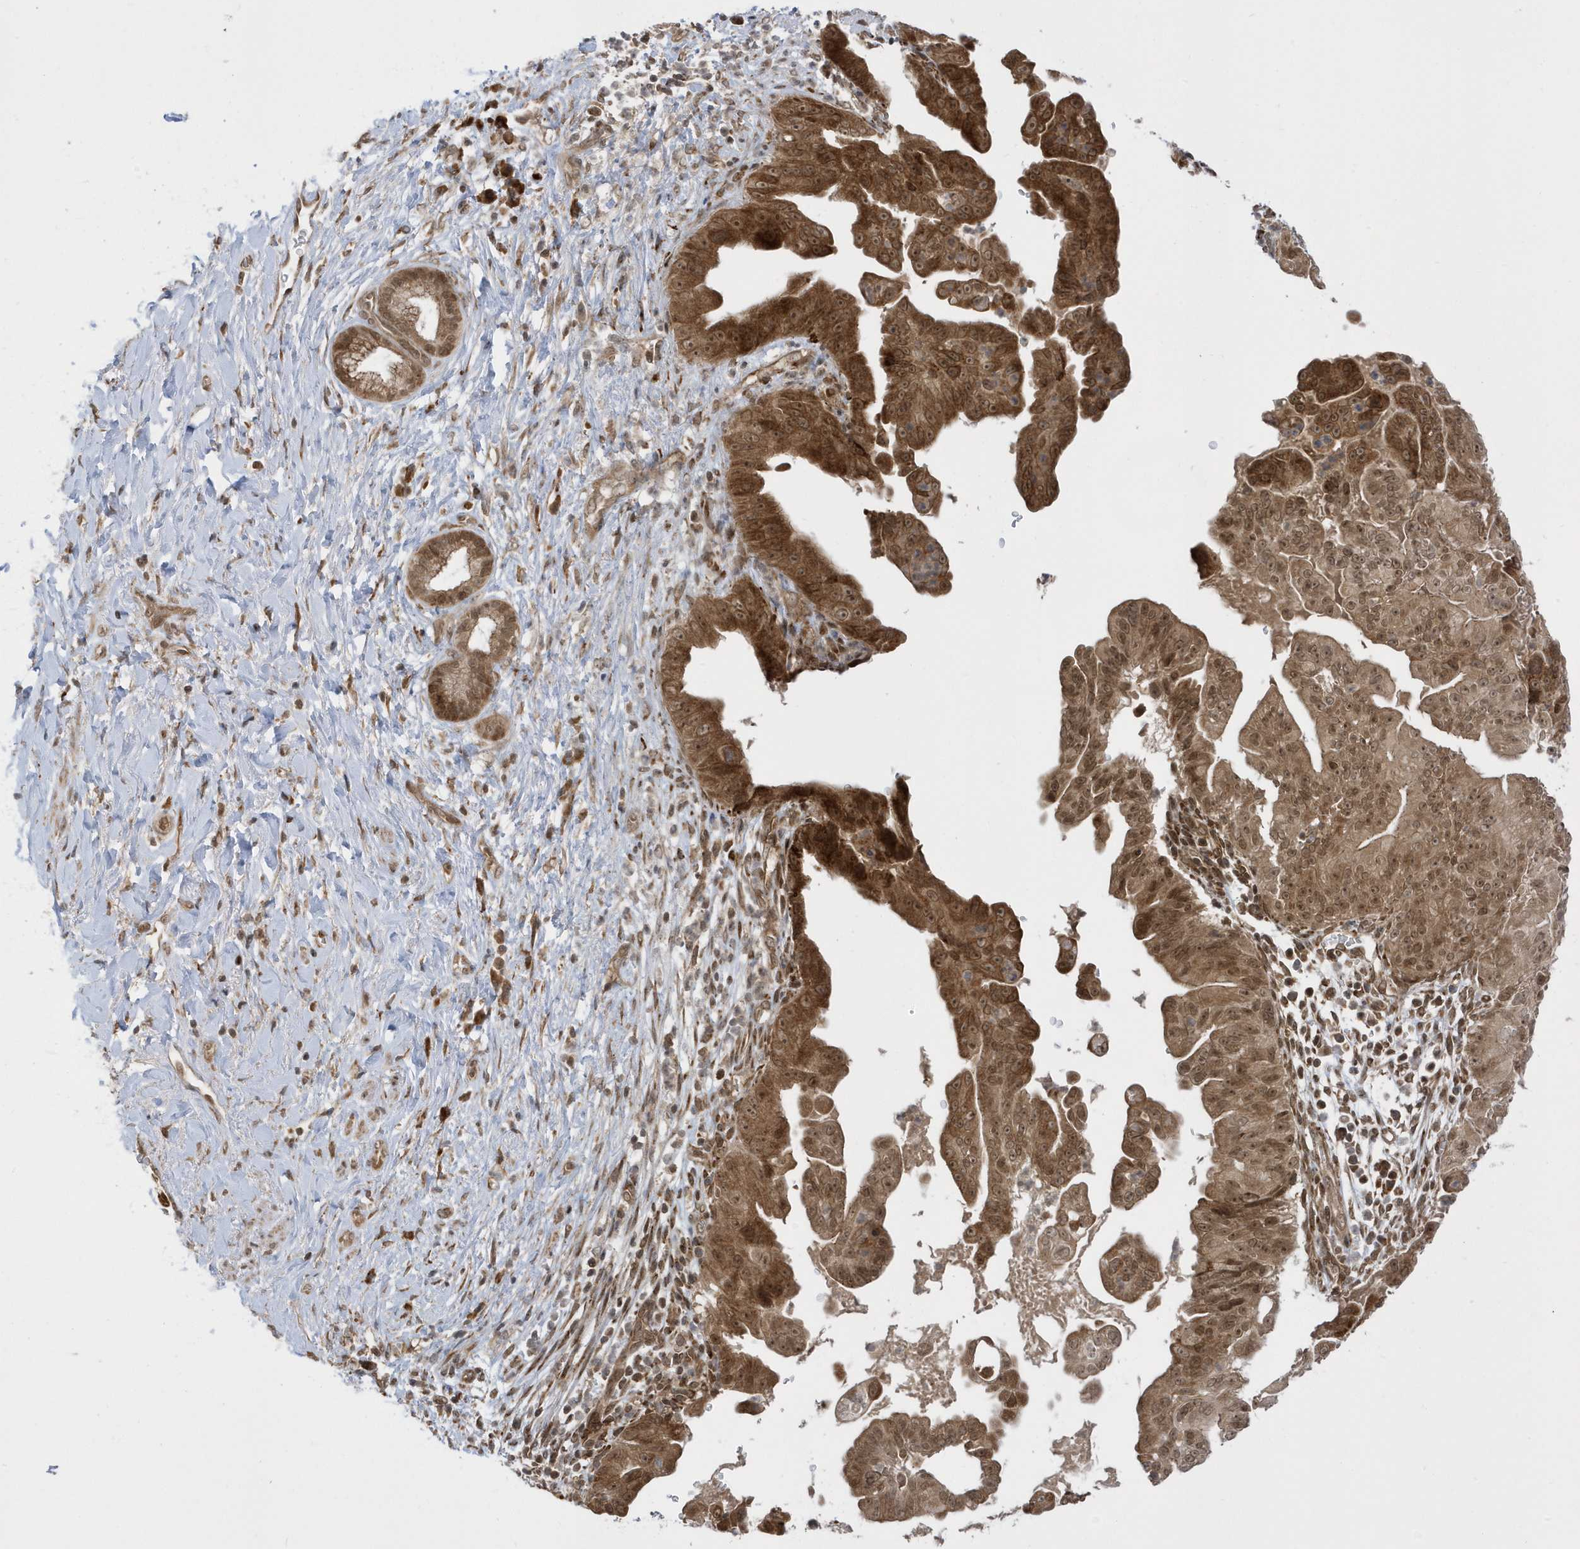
{"staining": {"intensity": "strong", "quantity": ">75%", "location": "cytoplasmic/membranous,nuclear"}, "tissue": "pancreatic cancer", "cell_type": "Tumor cells", "image_type": "cancer", "snomed": [{"axis": "morphology", "description": "Adenocarcinoma, NOS"}, {"axis": "topography", "description": "Pancreas"}], "caption": "A high-resolution image shows immunohistochemistry staining of pancreatic adenocarcinoma, which displays strong cytoplasmic/membranous and nuclear staining in approximately >75% of tumor cells.", "gene": "METTL21A", "patient": {"sex": "female", "age": 78}}